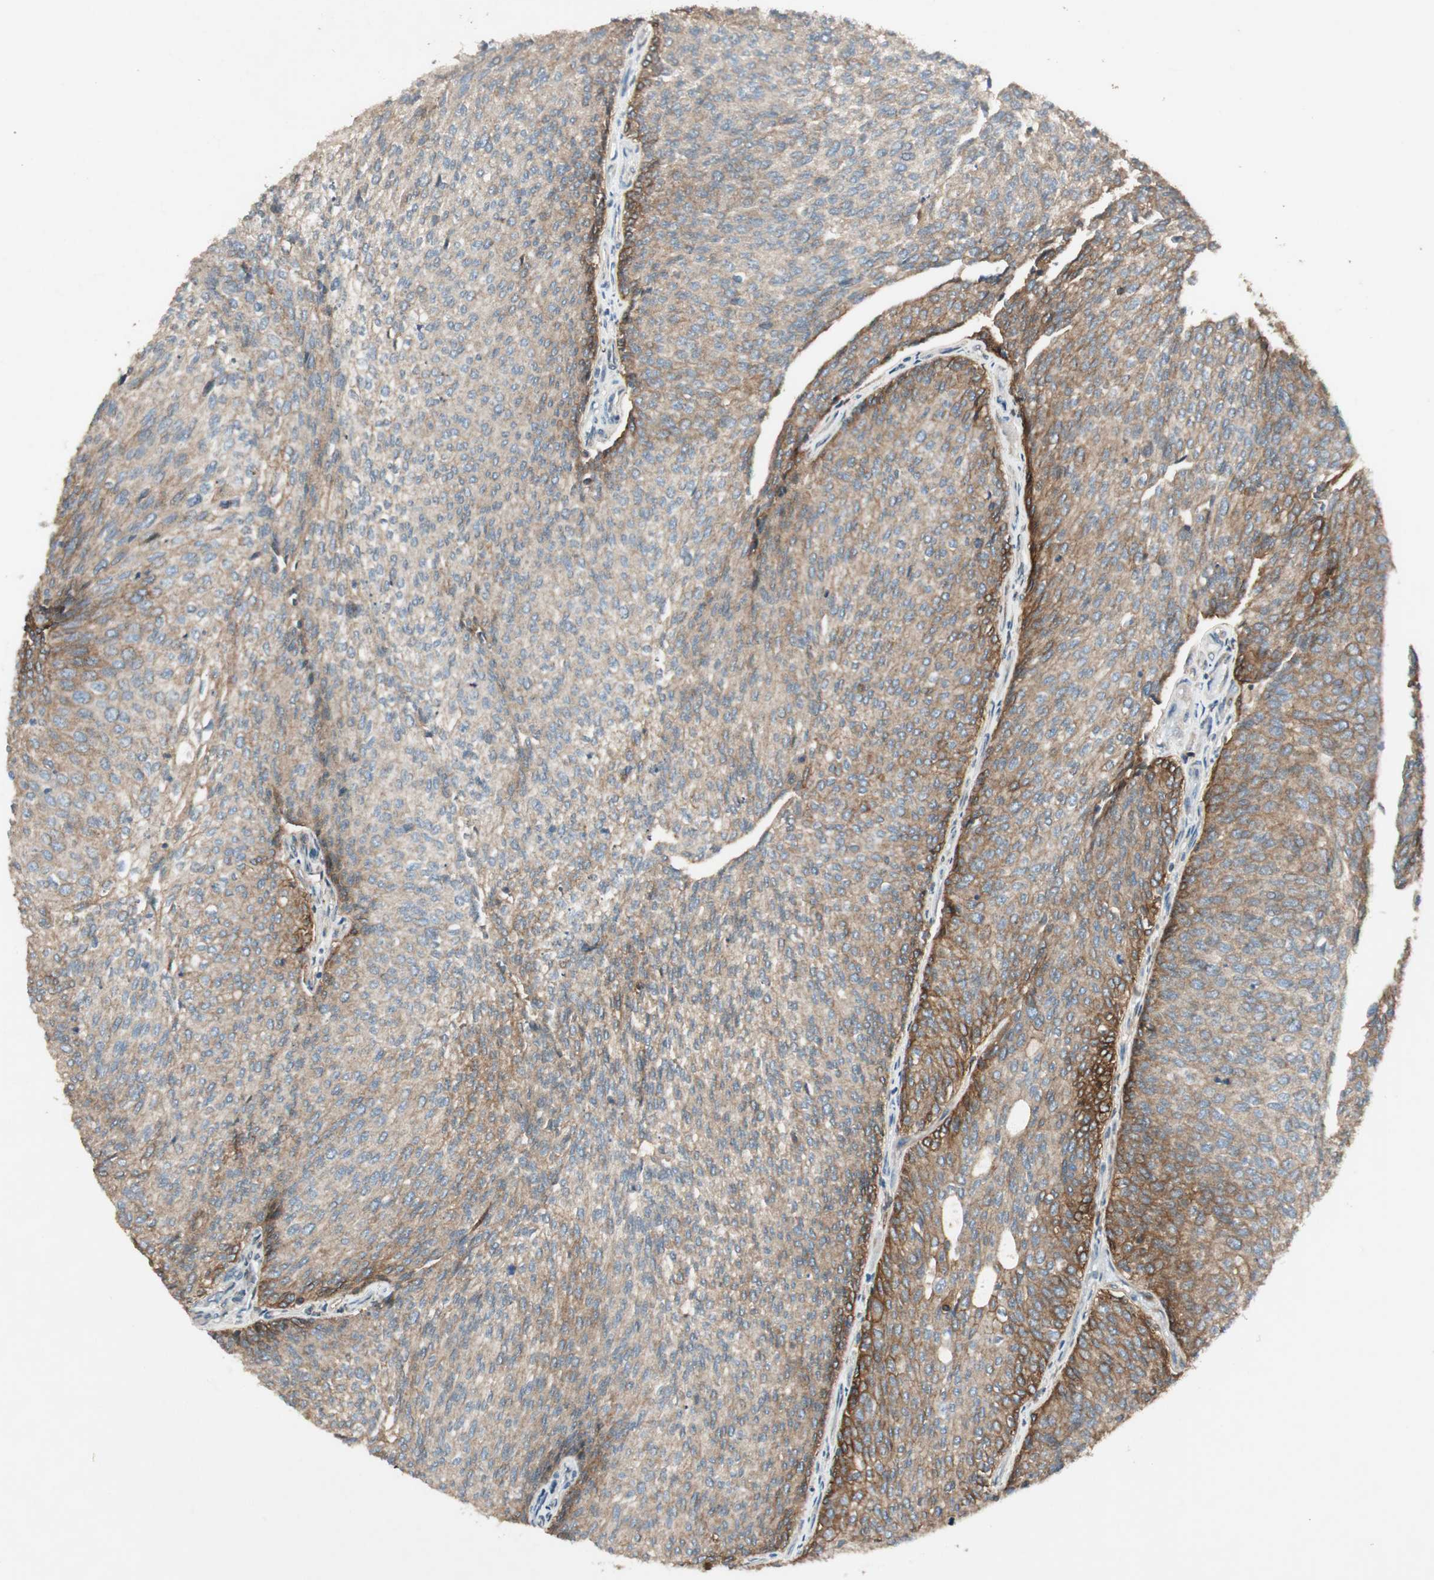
{"staining": {"intensity": "moderate", "quantity": ">75%", "location": "cytoplasmic/membranous"}, "tissue": "urothelial cancer", "cell_type": "Tumor cells", "image_type": "cancer", "snomed": [{"axis": "morphology", "description": "Urothelial carcinoma, Low grade"}, {"axis": "topography", "description": "Urinary bladder"}], "caption": "An image of urothelial carcinoma (low-grade) stained for a protein demonstrates moderate cytoplasmic/membranous brown staining in tumor cells.", "gene": "BTN3A3", "patient": {"sex": "female", "age": 79}}